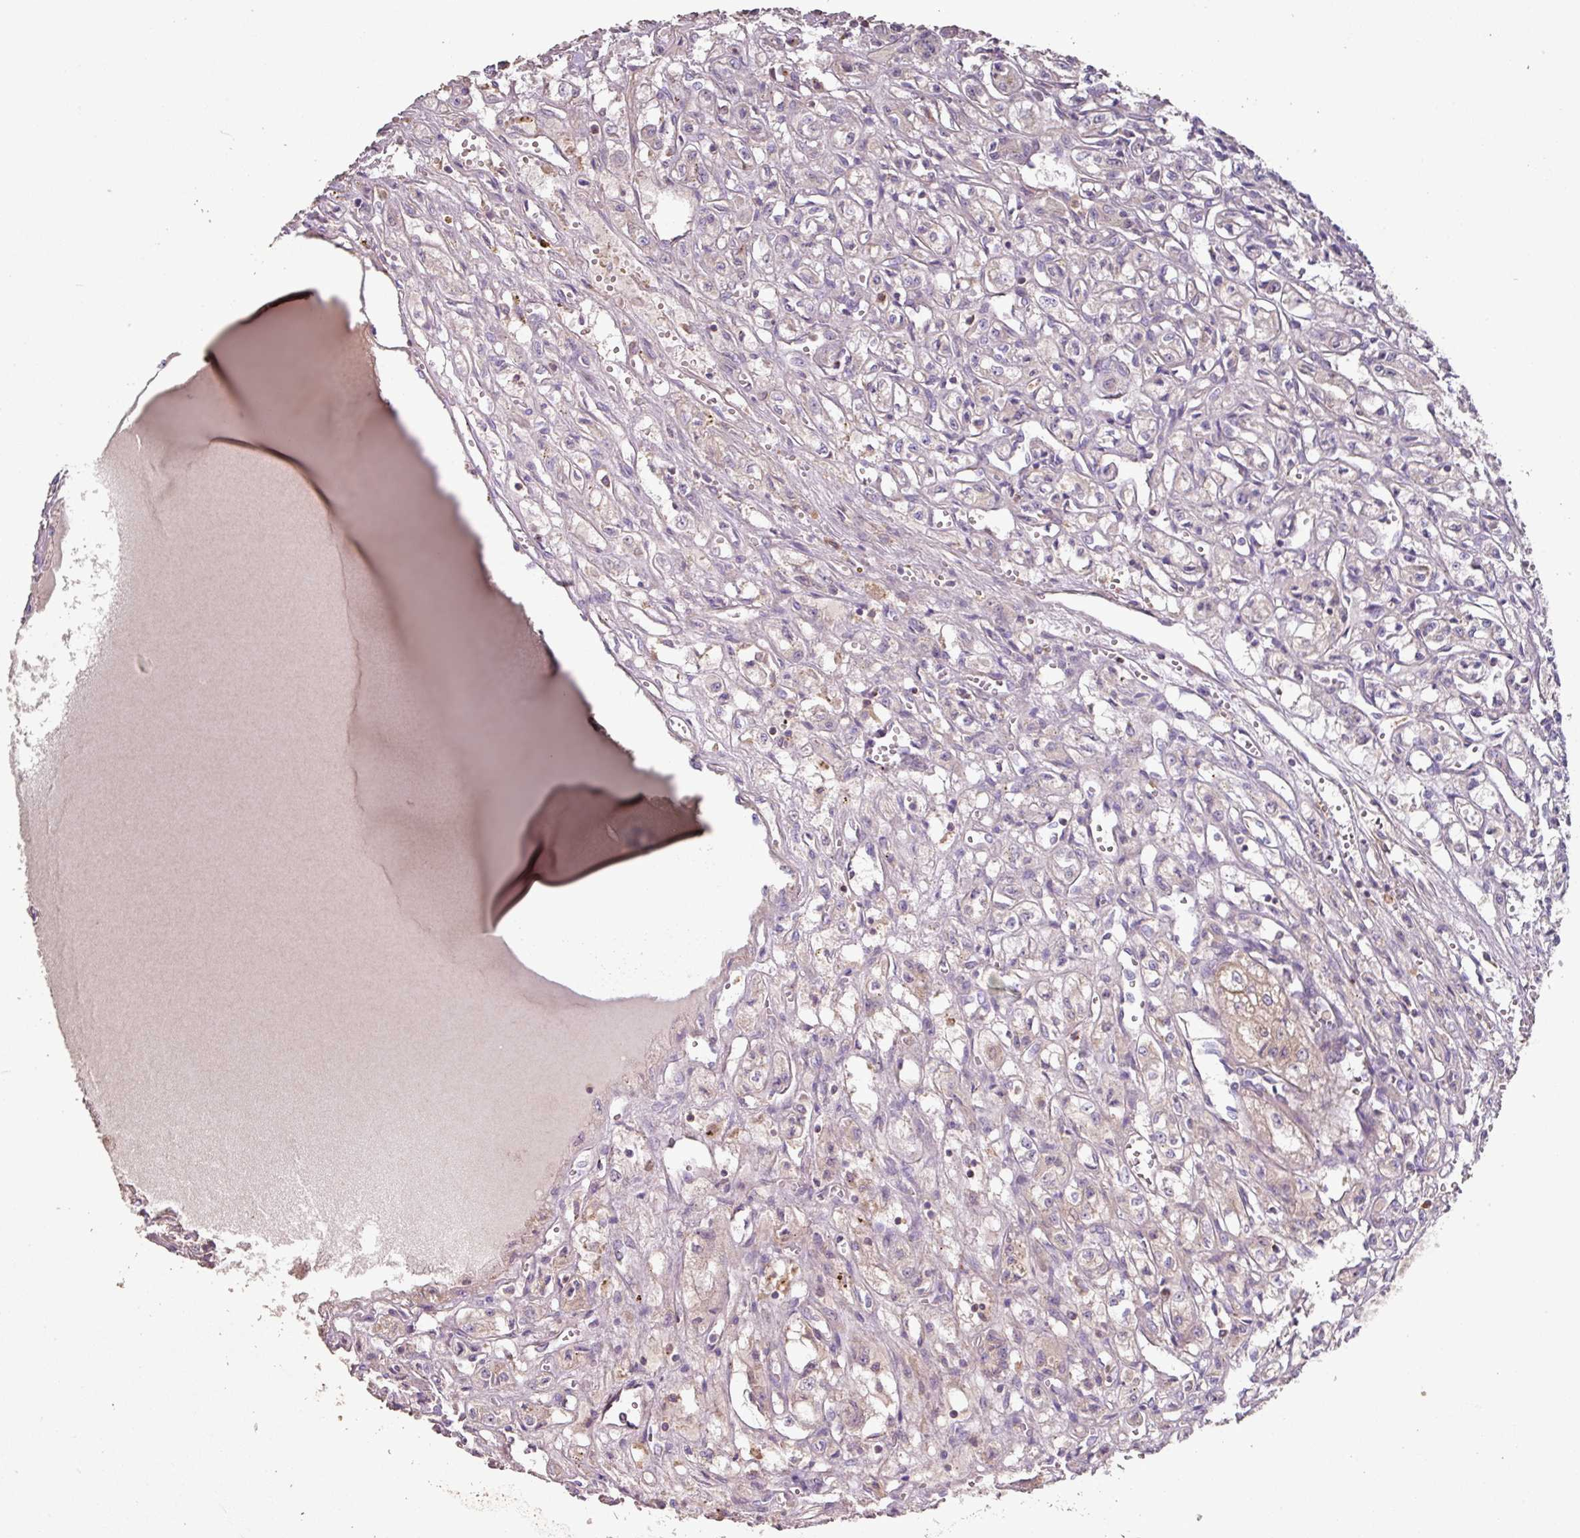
{"staining": {"intensity": "negative", "quantity": "none", "location": "none"}, "tissue": "renal cancer", "cell_type": "Tumor cells", "image_type": "cancer", "snomed": [{"axis": "morphology", "description": "Adenocarcinoma, NOS"}, {"axis": "topography", "description": "Kidney"}], "caption": "Renal cancer was stained to show a protein in brown. There is no significant expression in tumor cells. (Stains: DAB immunohistochemistry (IHC) with hematoxylin counter stain, Microscopy: brightfield microscopy at high magnification).", "gene": "RIC1", "patient": {"sex": "male", "age": 56}}